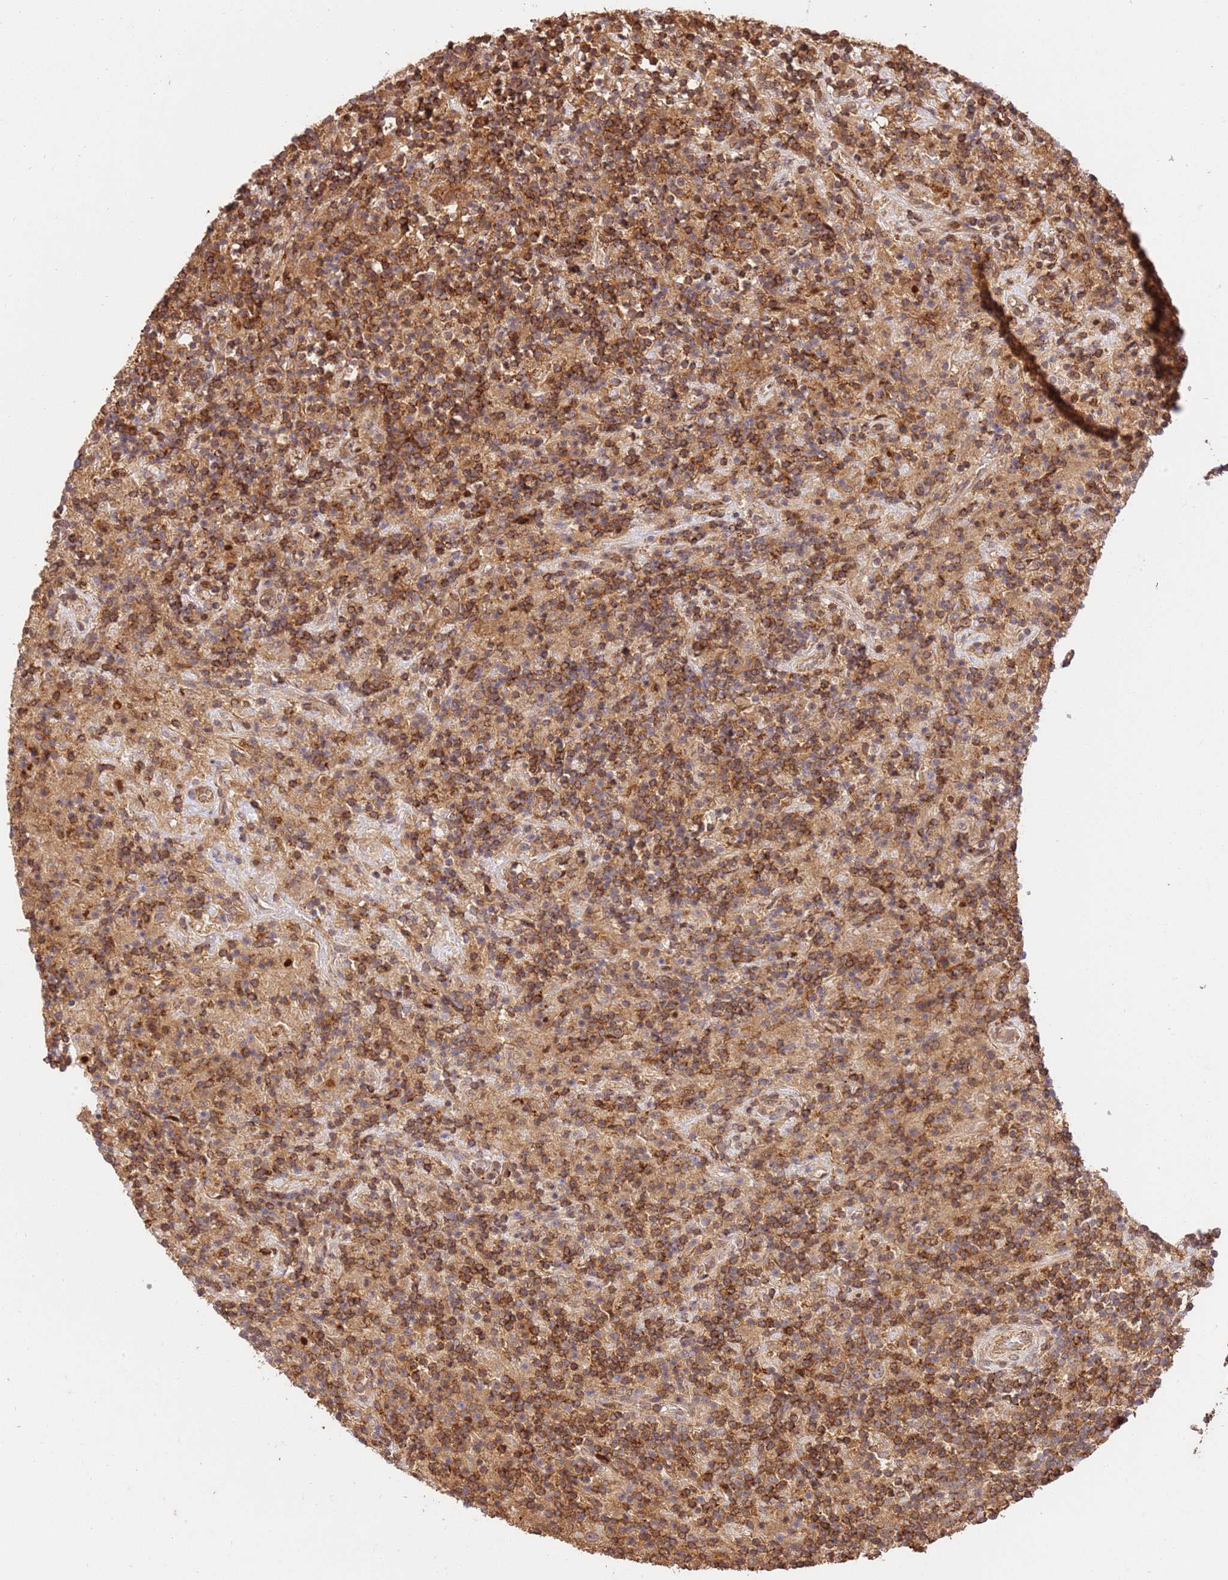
{"staining": {"intensity": "weak", "quantity": ">75%", "location": "cytoplasmic/membranous"}, "tissue": "lymphoma", "cell_type": "Tumor cells", "image_type": "cancer", "snomed": [{"axis": "morphology", "description": "Hodgkin's disease, NOS"}, {"axis": "topography", "description": "Lymph node"}], "caption": "Immunohistochemical staining of human lymphoma shows weak cytoplasmic/membranous protein expression in approximately >75% of tumor cells.", "gene": "KATNAL2", "patient": {"sex": "male", "age": 70}}